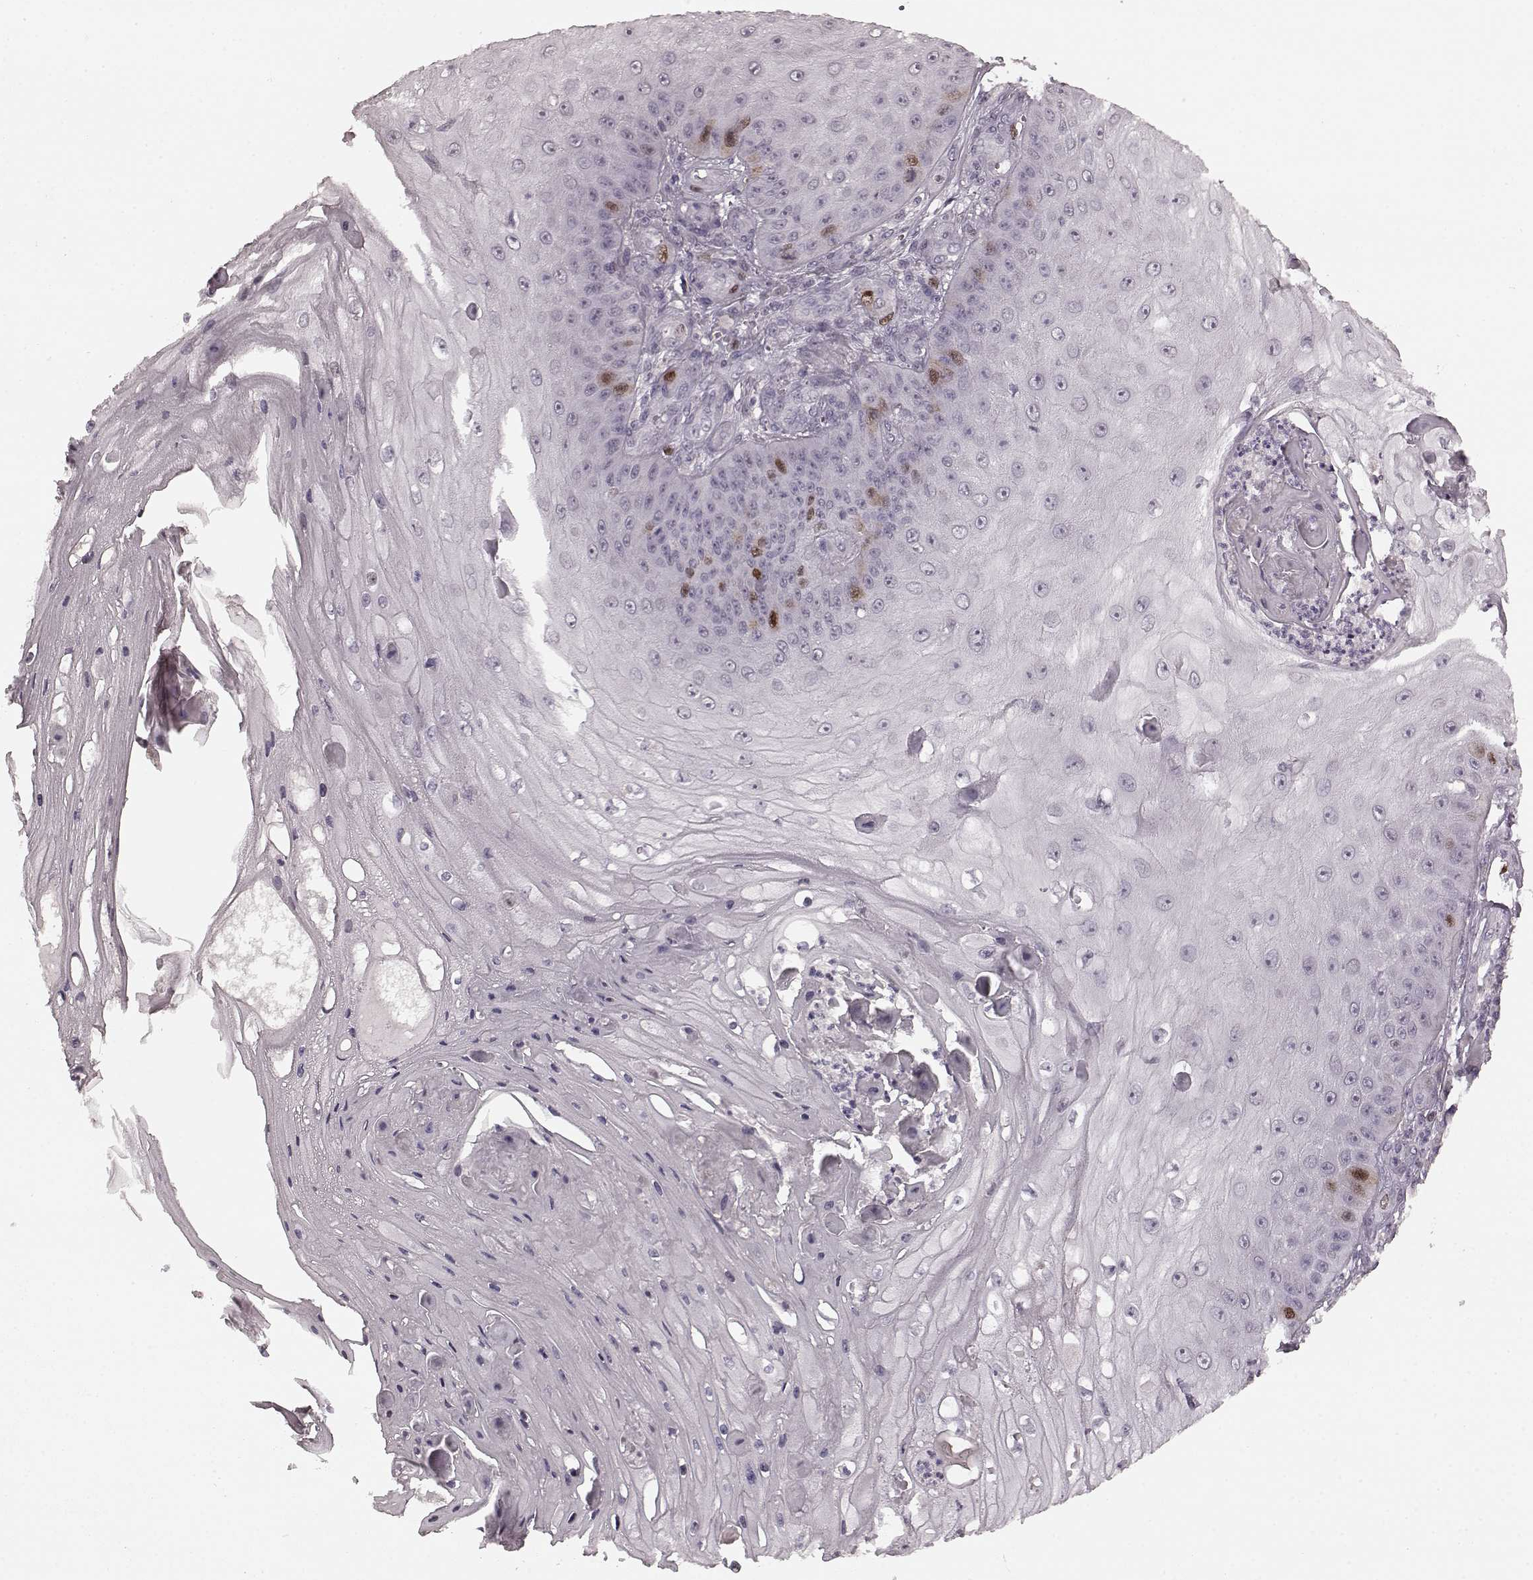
{"staining": {"intensity": "moderate", "quantity": "<25%", "location": "nuclear"}, "tissue": "skin cancer", "cell_type": "Tumor cells", "image_type": "cancer", "snomed": [{"axis": "morphology", "description": "Squamous cell carcinoma, NOS"}, {"axis": "topography", "description": "Skin"}], "caption": "Skin cancer stained with a brown dye exhibits moderate nuclear positive staining in approximately <25% of tumor cells.", "gene": "CCNA2", "patient": {"sex": "male", "age": 70}}